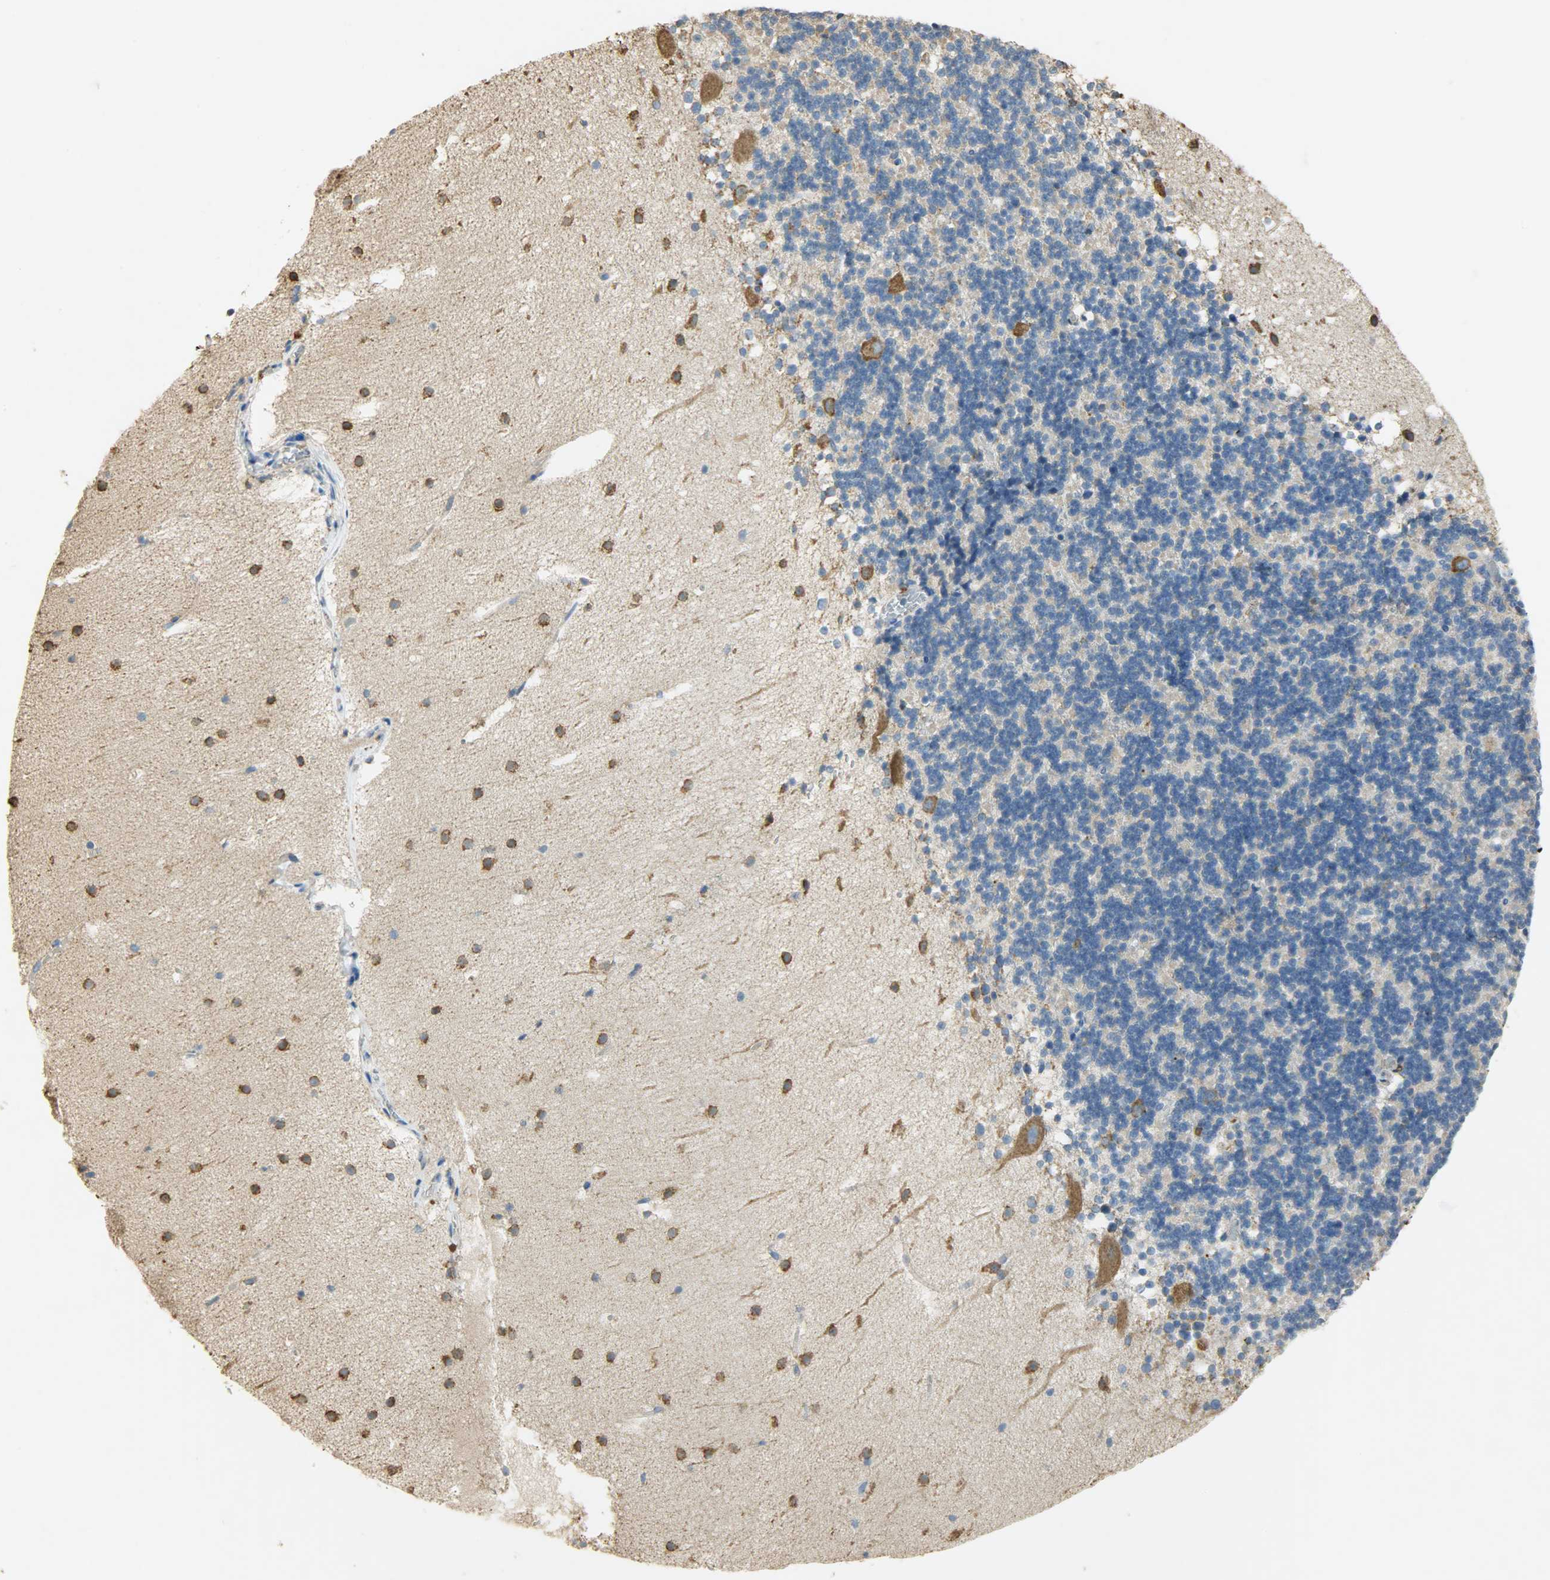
{"staining": {"intensity": "weak", "quantity": "25%-75%", "location": "cytoplasmic/membranous"}, "tissue": "cerebellum", "cell_type": "Cells in granular layer", "image_type": "normal", "snomed": [{"axis": "morphology", "description": "Normal tissue, NOS"}, {"axis": "topography", "description": "Cerebellum"}], "caption": "Immunohistochemical staining of benign cerebellum shows weak cytoplasmic/membranous protein positivity in approximately 25%-75% of cells in granular layer. (Stains: DAB in brown, nuclei in blue, Microscopy: brightfield microscopy at high magnification).", "gene": "HSPA5", "patient": {"sex": "male", "age": 45}}